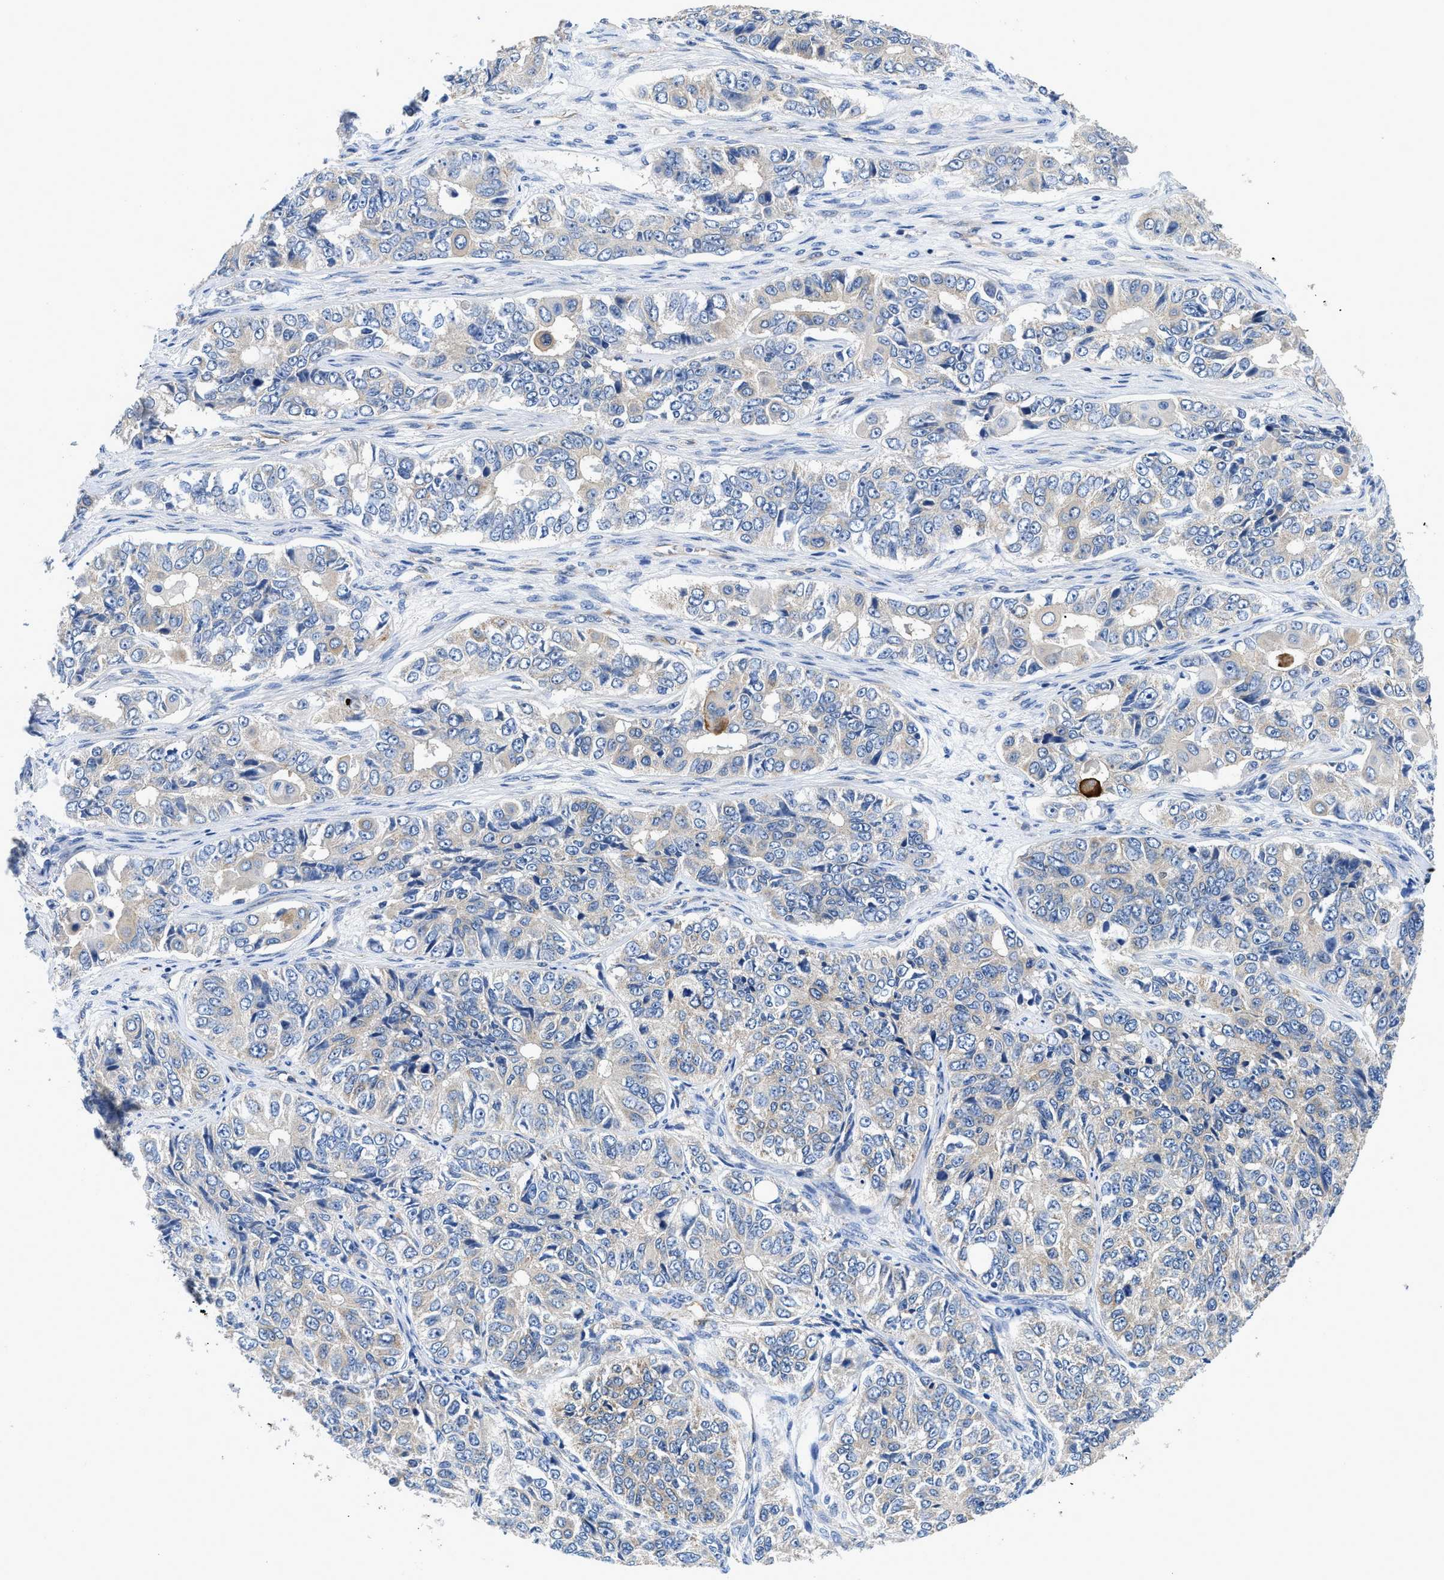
{"staining": {"intensity": "negative", "quantity": "none", "location": "none"}, "tissue": "ovarian cancer", "cell_type": "Tumor cells", "image_type": "cancer", "snomed": [{"axis": "morphology", "description": "Carcinoma, endometroid"}, {"axis": "topography", "description": "Ovary"}], "caption": "IHC micrograph of neoplastic tissue: ovarian cancer (endometroid carcinoma) stained with DAB exhibits no significant protein positivity in tumor cells.", "gene": "RAPH1", "patient": {"sex": "female", "age": 51}}